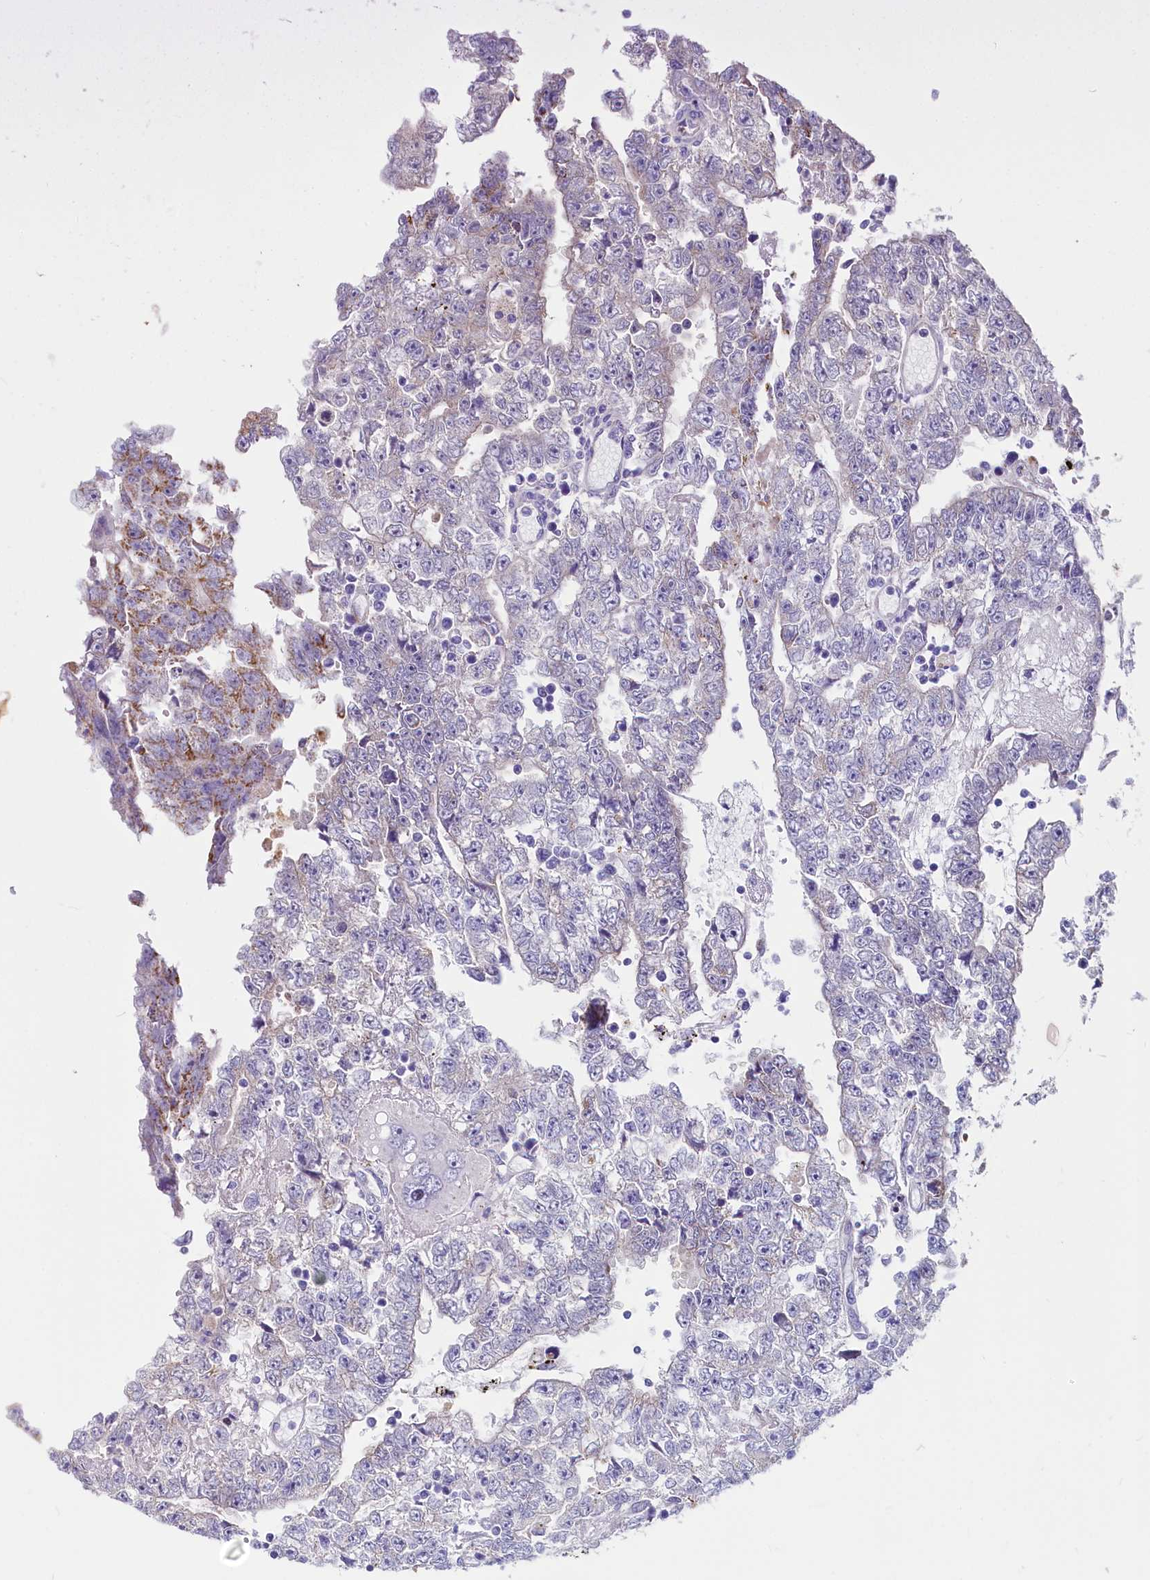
{"staining": {"intensity": "moderate", "quantity": "<25%", "location": "cytoplasmic/membranous"}, "tissue": "testis cancer", "cell_type": "Tumor cells", "image_type": "cancer", "snomed": [{"axis": "morphology", "description": "Carcinoma, Embryonal, NOS"}, {"axis": "topography", "description": "Testis"}], "caption": "The immunohistochemical stain labels moderate cytoplasmic/membranous positivity in tumor cells of testis embryonal carcinoma tissue.", "gene": "INSC", "patient": {"sex": "male", "age": 25}}